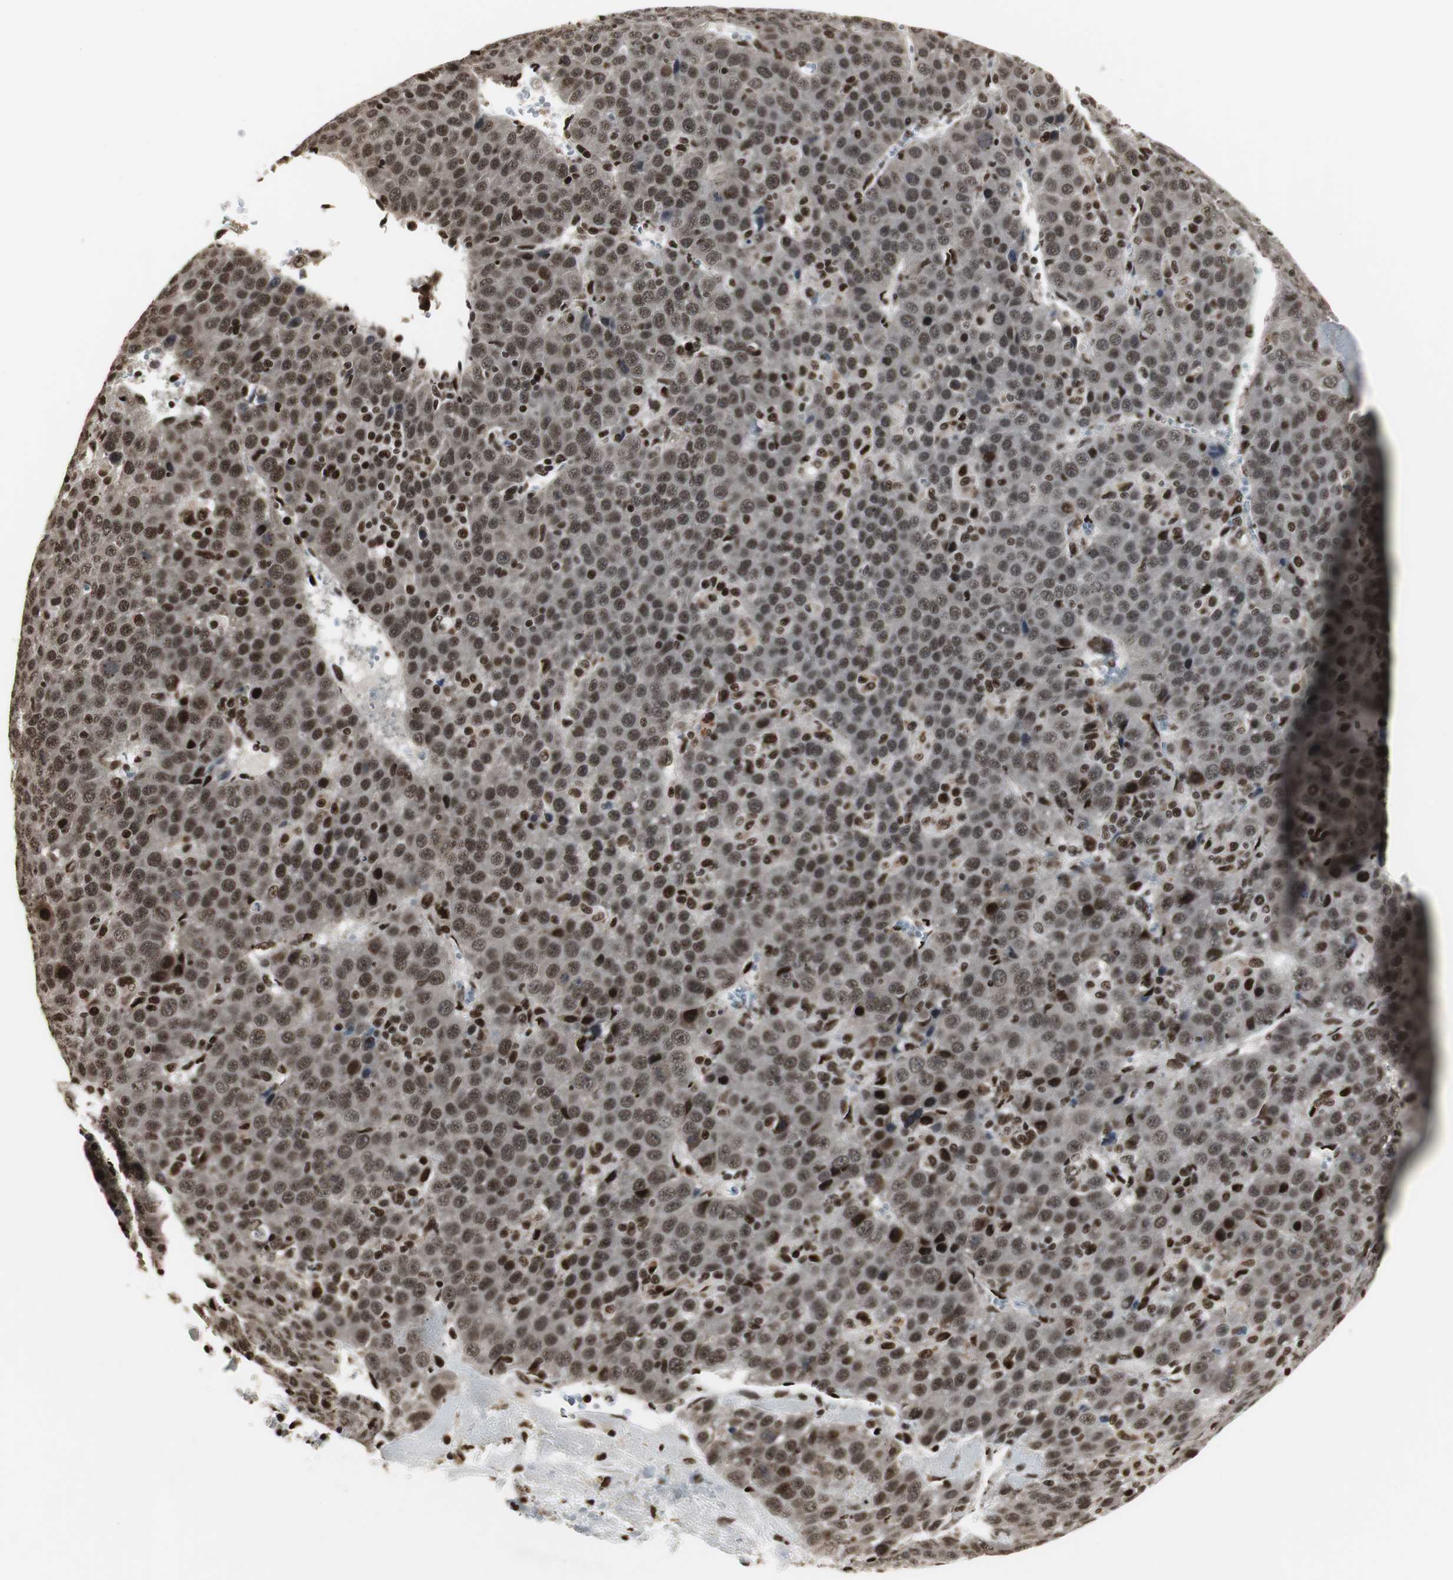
{"staining": {"intensity": "moderate", "quantity": ">75%", "location": "nuclear"}, "tissue": "liver cancer", "cell_type": "Tumor cells", "image_type": "cancer", "snomed": [{"axis": "morphology", "description": "Carcinoma, Hepatocellular, NOS"}, {"axis": "topography", "description": "Liver"}], "caption": "Liver cancer (hepatocellular carcinoma) stained with DAB immunohistochemistry reveals medium levels of moderate nuclear expression in about >75% of tumor cells. The protein of interest is stained brown, and the nuclei are stained in blue (DAB (3,3'-diaminobenzidine) IHC with brightfield microscopy, high magnification).", "gene": "PARN", "patient": {"sex": "female", "age": 53}}